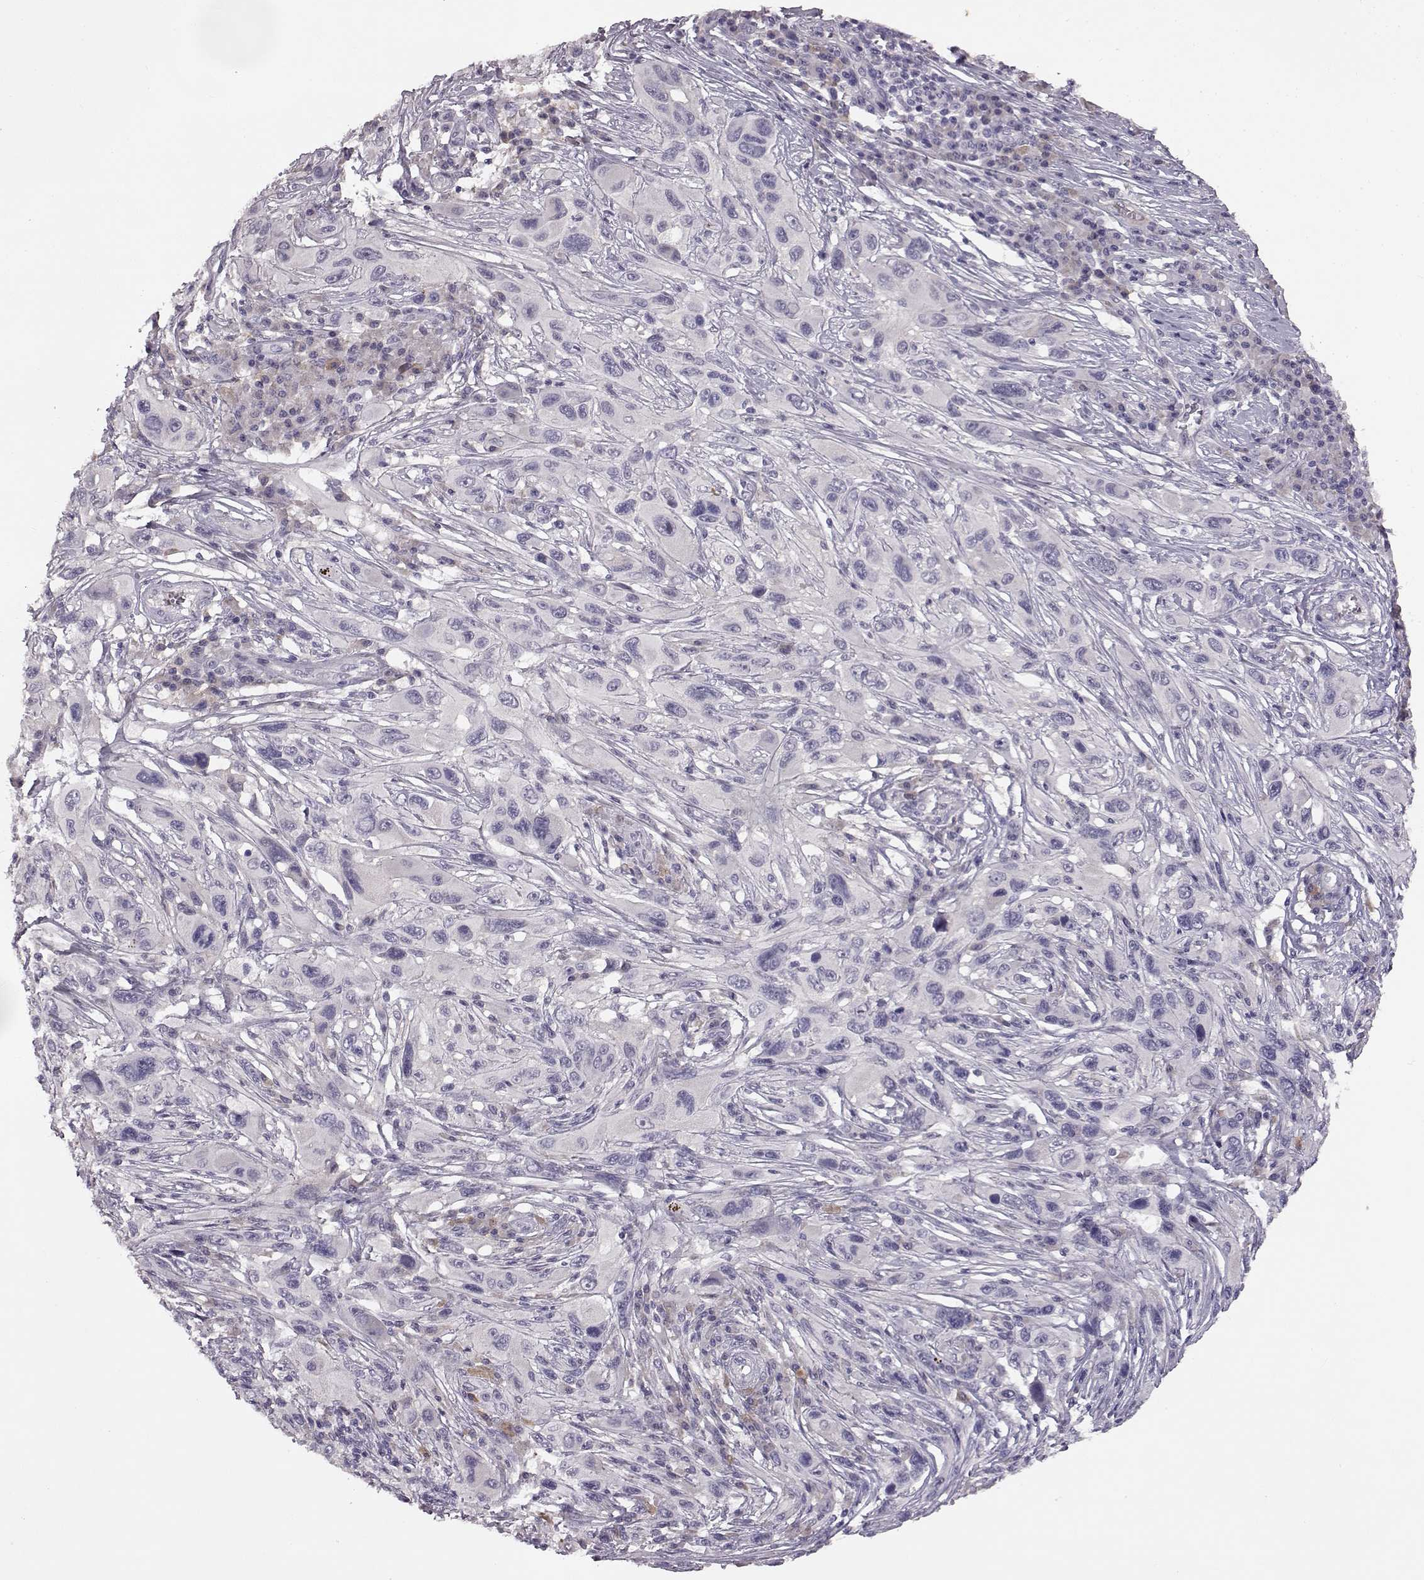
{"staining": {"intensity": "negative", "quantity": "none", "location": "none"}, "tissue": "melanoma", "cell_type": "Tumor cells", "image_type": "cancer", "snomed": [{"axis": "morphology", "description": "Malignant melanoma, NOS"}, {"axis": "topography", "description": "Skin"}], "caption": "This histopathology image is of malignant melanoma stained with IHC to label a protein in brown with the nuclei are counter-stained blue. There is no positivity in tumor cells. The staining was performed using DAB to visualize the protein expression in brown, while the nuclei were stained in blue with hematoxylin (Magnification: 20x).", "gene": "SPAG17", "patient": {"sex": "male", "age": 53}}